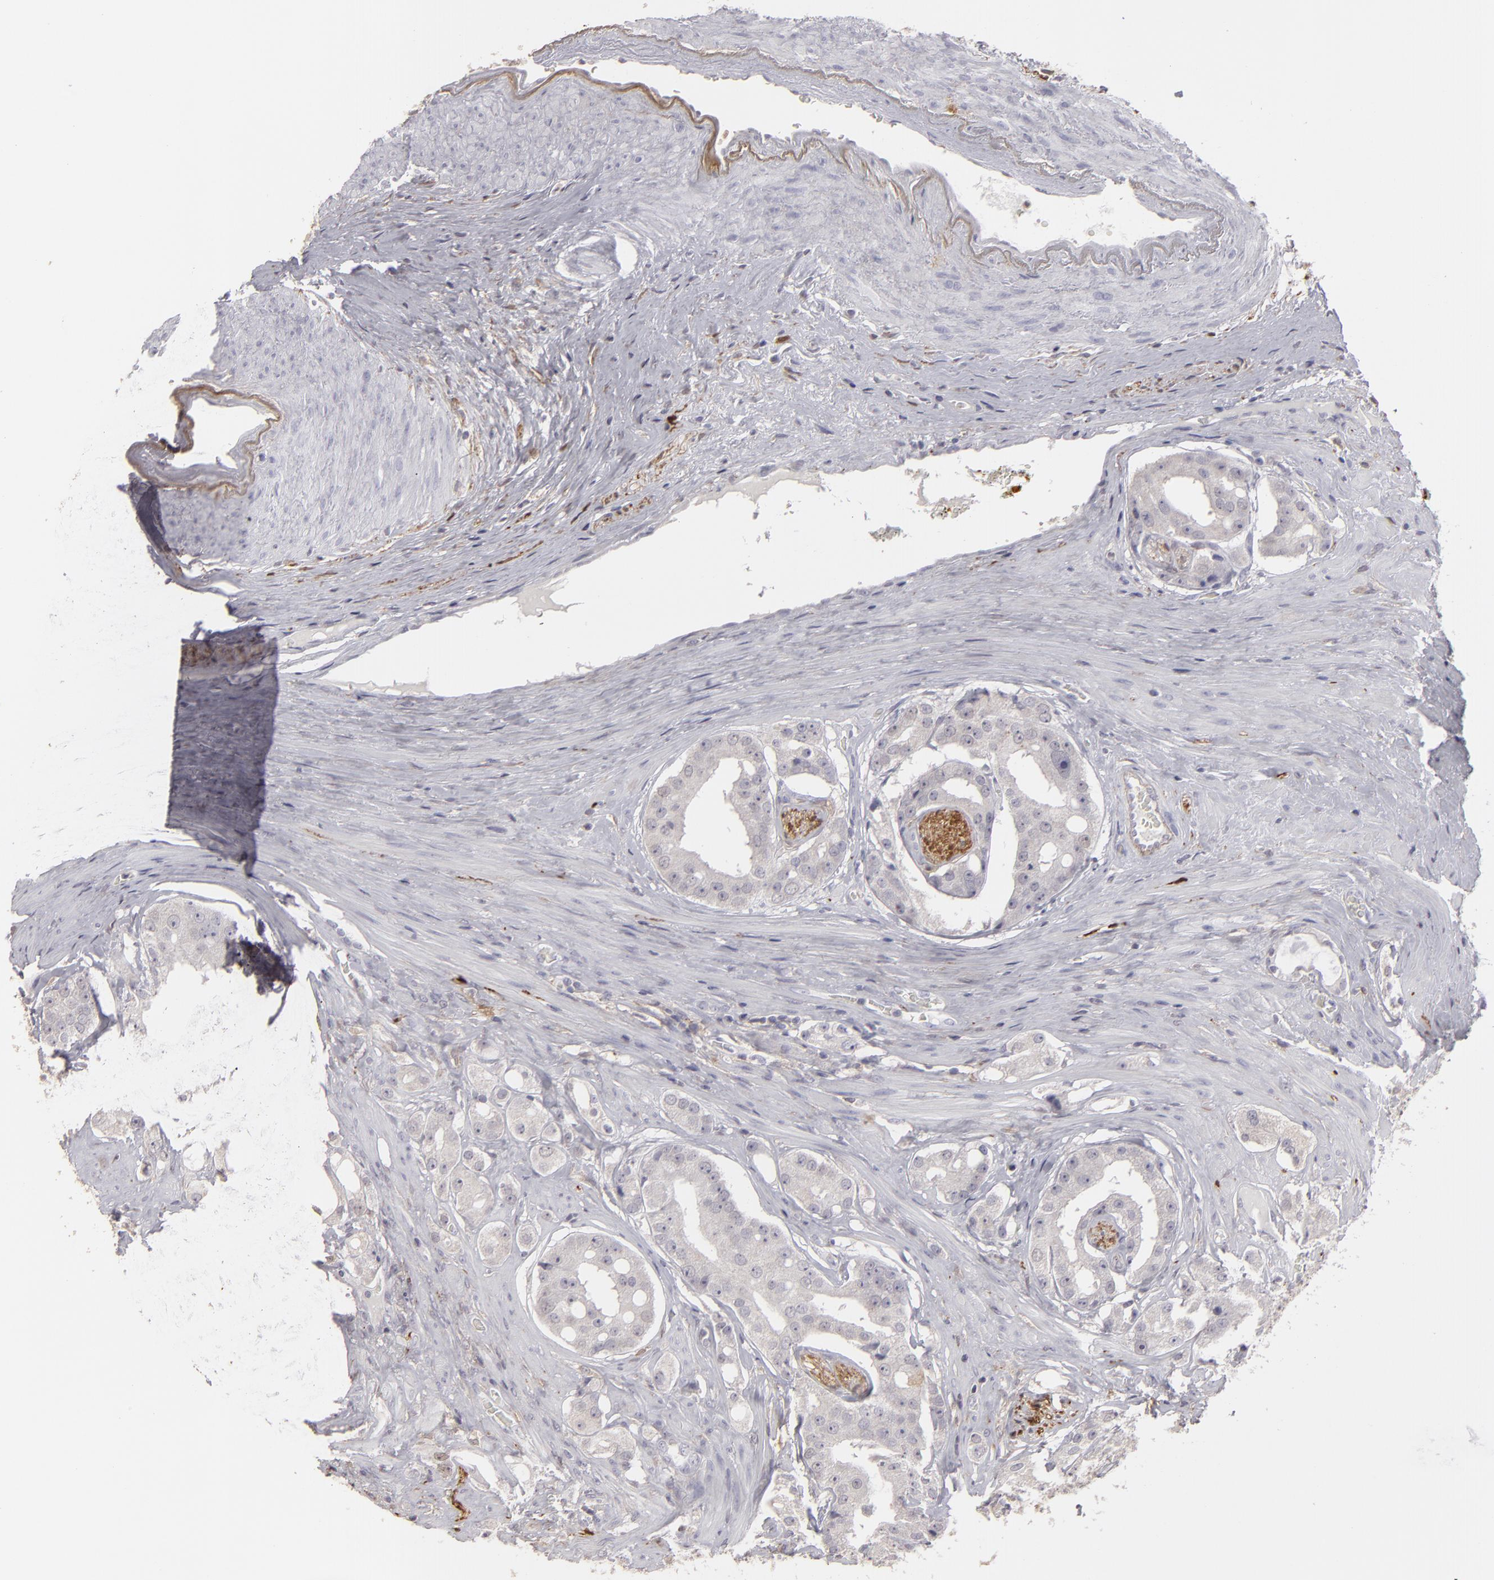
{"staining": {"intensity": "weak", "quantity": "<25%", "location": "cytoplasmic/membranous"}, "tissue": "prostate cancer", "cell_type": "Tumor cells", "image_type": "cancer", "snomed": [{"axis": "morphology", "description": "Adenocarcinoma, High grade"}, {"axis": "topography", "description": "Prostate"}], "caption": "A photomicrograph of human prostate cancer (adenocarcinoma (high-grade)) is negative for staining in tumor cells.", "gene": "SEMA3G", "patient": {"sex": "male", "age": 67}}